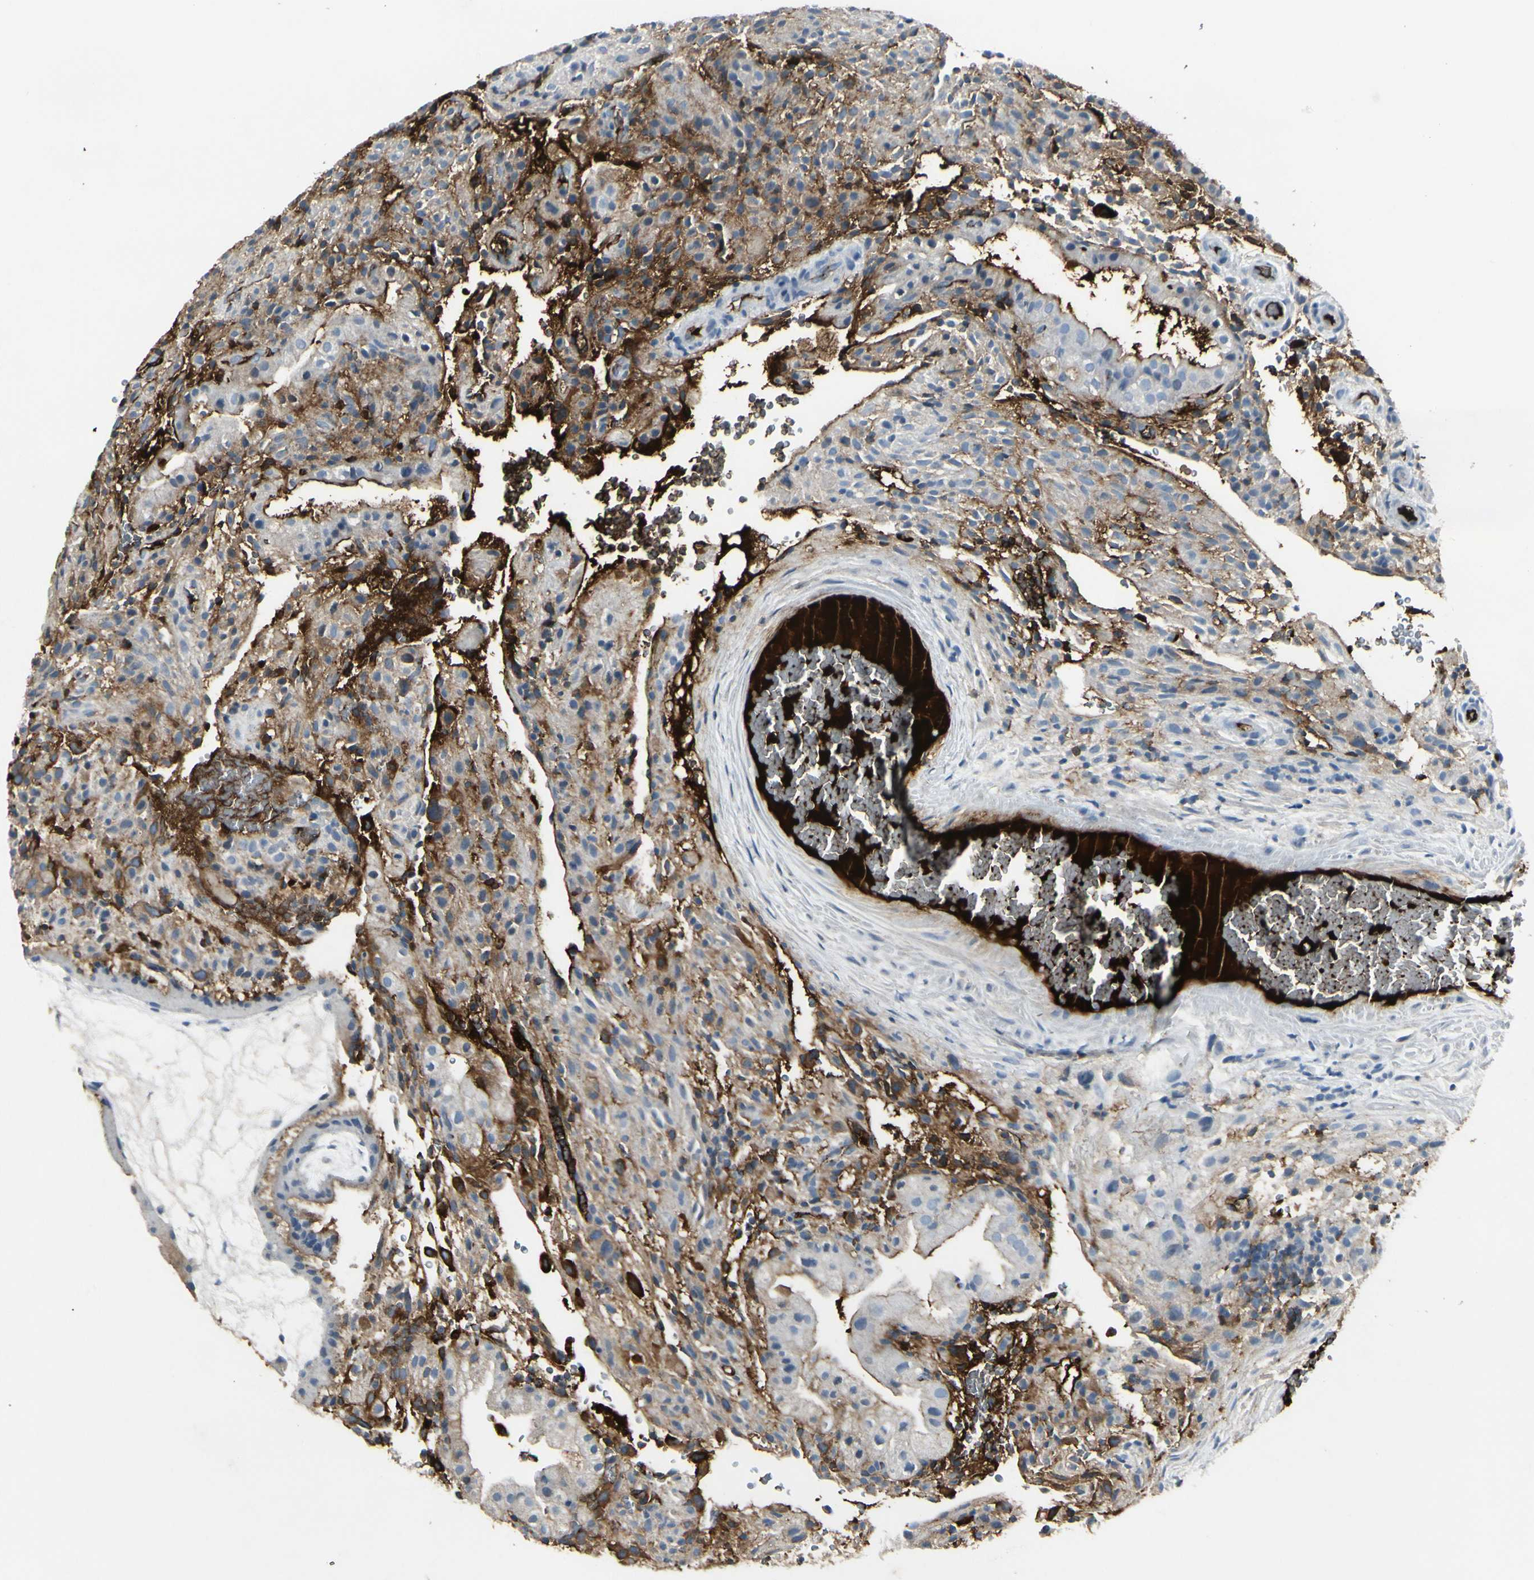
{"staining": {"intensity": "moderate", "quantity": "25%-75%", "location": "cytoplasmic/membranous"}, "tissue": "placenta", "cell_type": "Decidual cells", "image_type": "normal", "snomed": [{"axis": "morphology", "description": "Normal tissue, NOS"}, {"axis": "topography", "description": "Placenta"}], "caption": "Immunohistochemical staining of unremarkable human placenta displays medium levels of moderate cytoplasmic/membranous positivity in approximately 25%-75% of decidual cells.", "gene": "IGHM", "patient": {"sex": "female", "age": 19}}